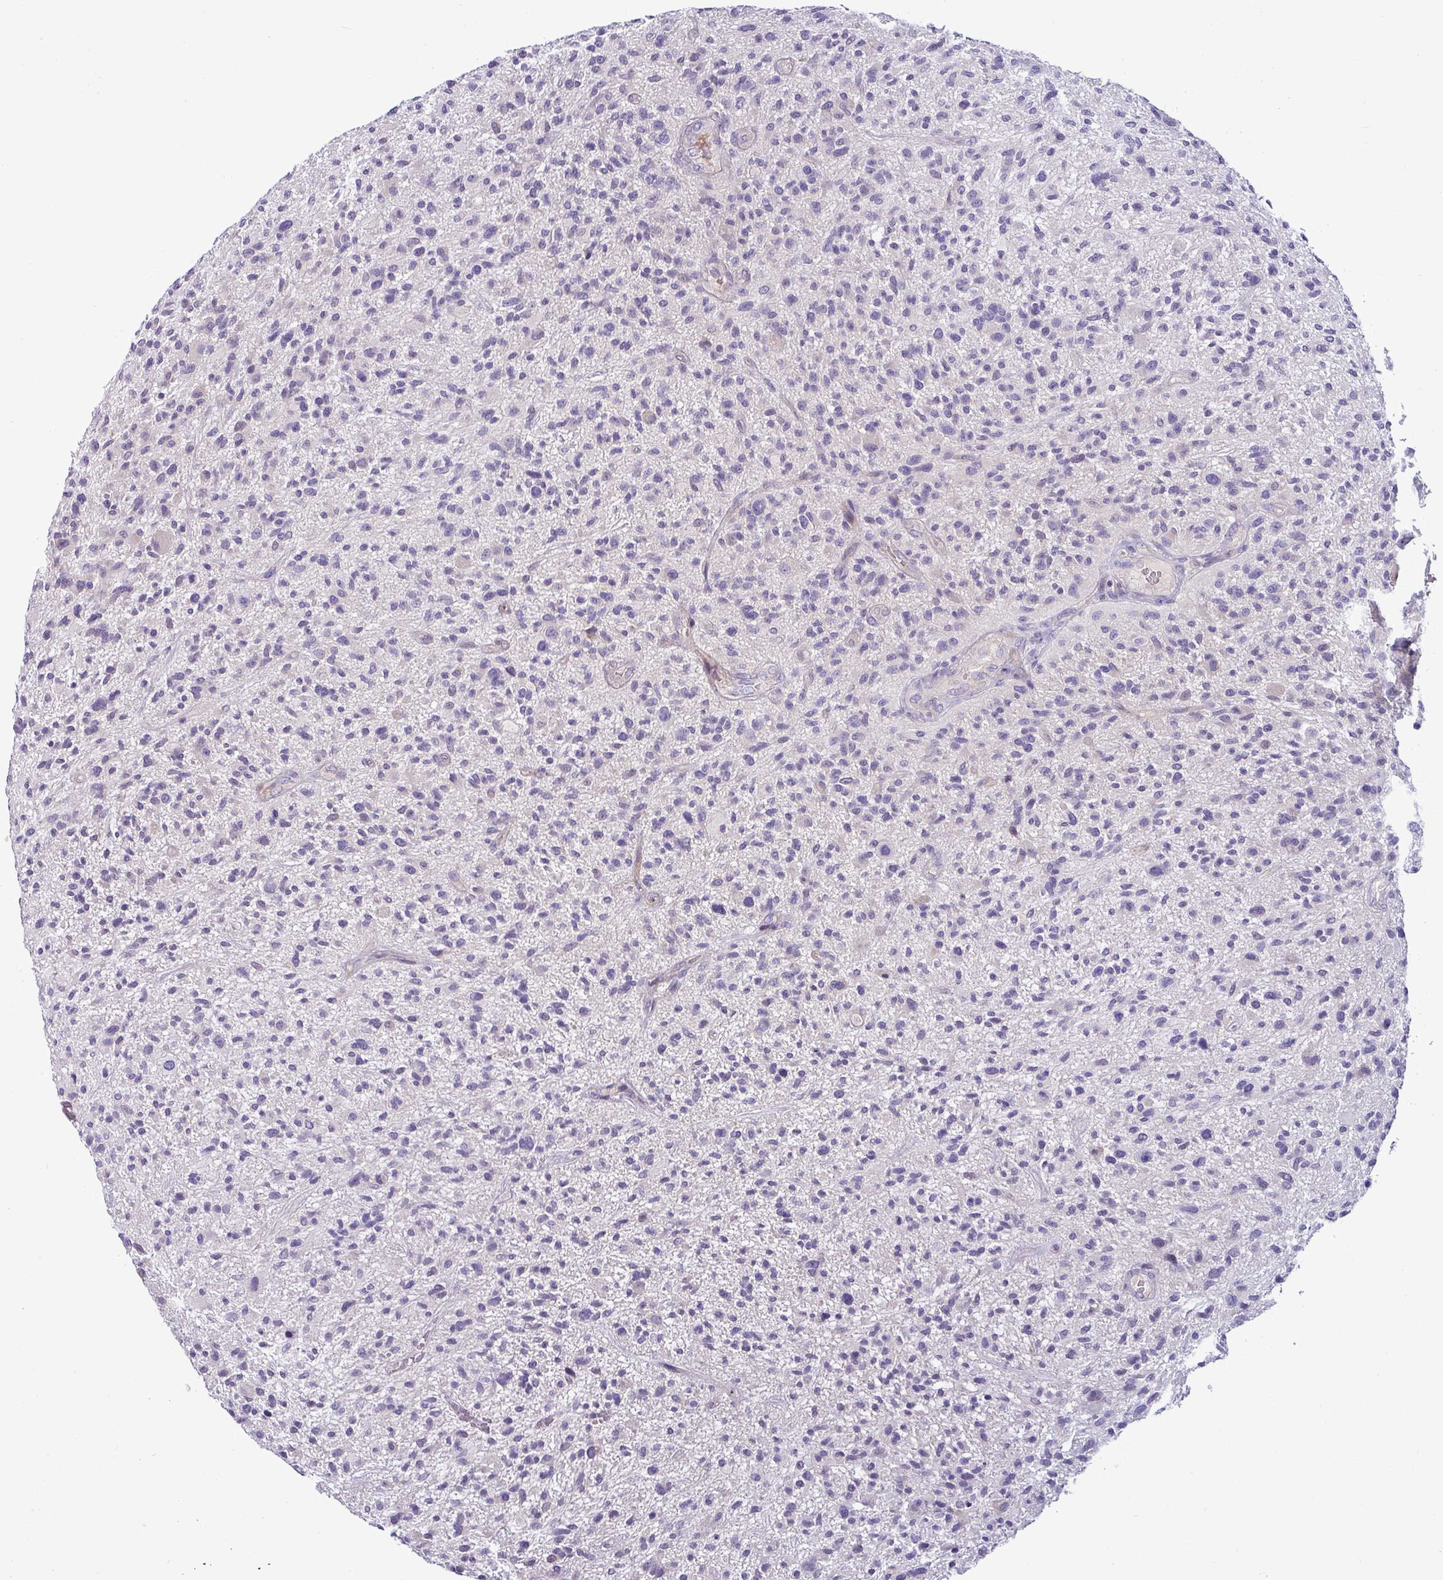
{"staining": {"intensity": "negative", "quantity": "none", "location": "none"}, "tissue": "glioma", "cell_type": "Tumor cells", "image_type": "cancer", "snomed": [{"axis": "morphology", "description": "Glioma, malignant, High grade"}, {"axis": "topography", "description": "Brain"}], "caption": "Glioma was stained to show a protein in brown. There is no significant expression in tumor cells. (Immunohistochemistry, brightfield microscopy, high magnification).", "gene": "ACAP3", "patient": {"sex": "male", "age": 47}}